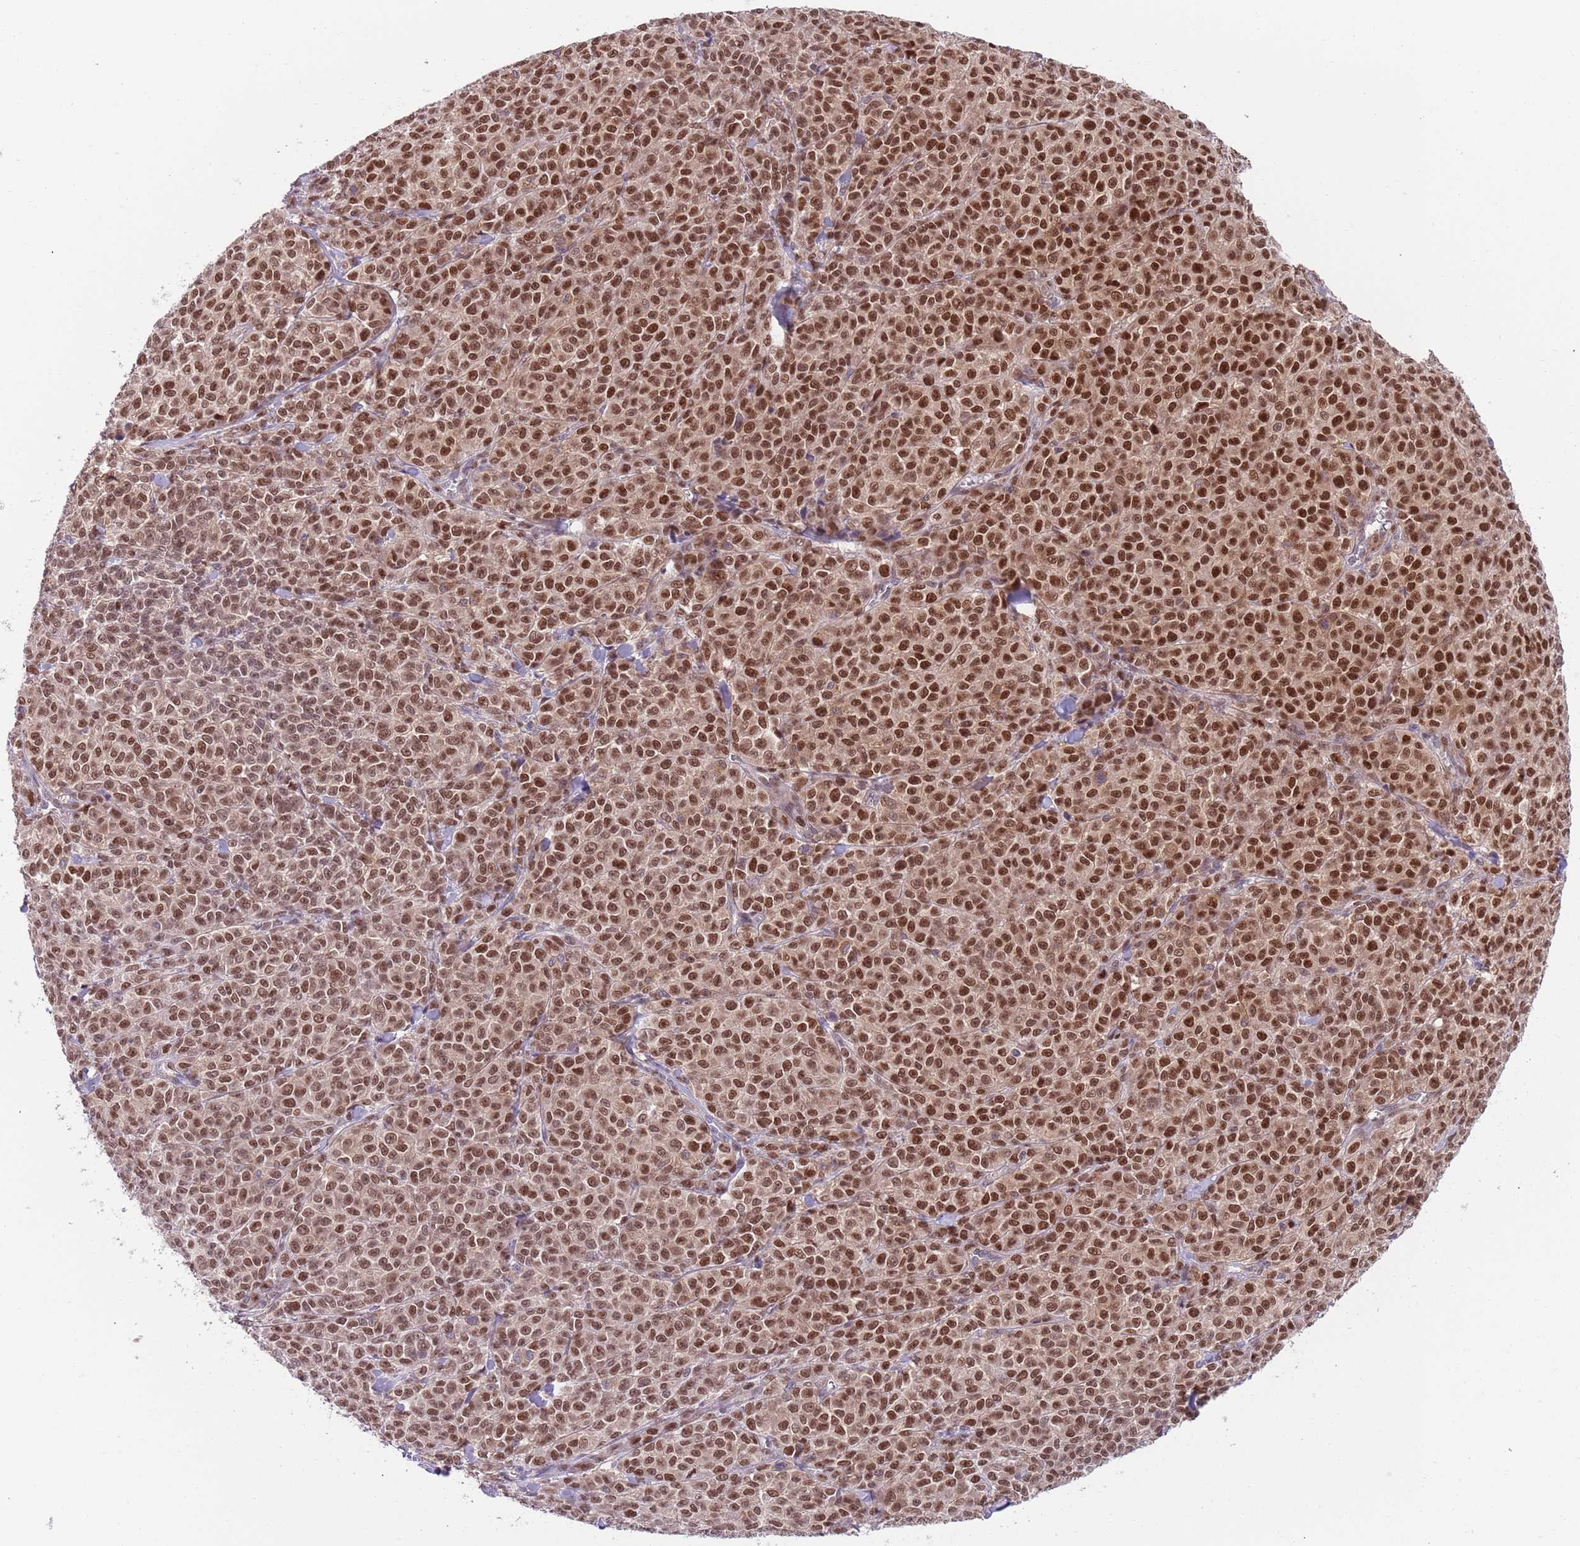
{"staining": {"intensity": "strong", "quantity": ">75%", "location": "nuclear"}, "tissue": "melanoma", "cell_type": "Tumor cells", "image_type": "cancer", "snomed": [{"axis": "morphology", "description": "Normal tissue, NOS"}, {"axis": "morphology", "description": "Malignant melanoma, NOS"}, {"axis": "topography", "description": "Skin"}], "caption": "This micrograph shows melanoma stained with IHC to label a protein in brown. The nuclear of tumor cells show strong positivity for the protein. Nuclei are counter-stained blue.", "gene": "RMND5B", "patient": {"sex": "female", "age": 34}}